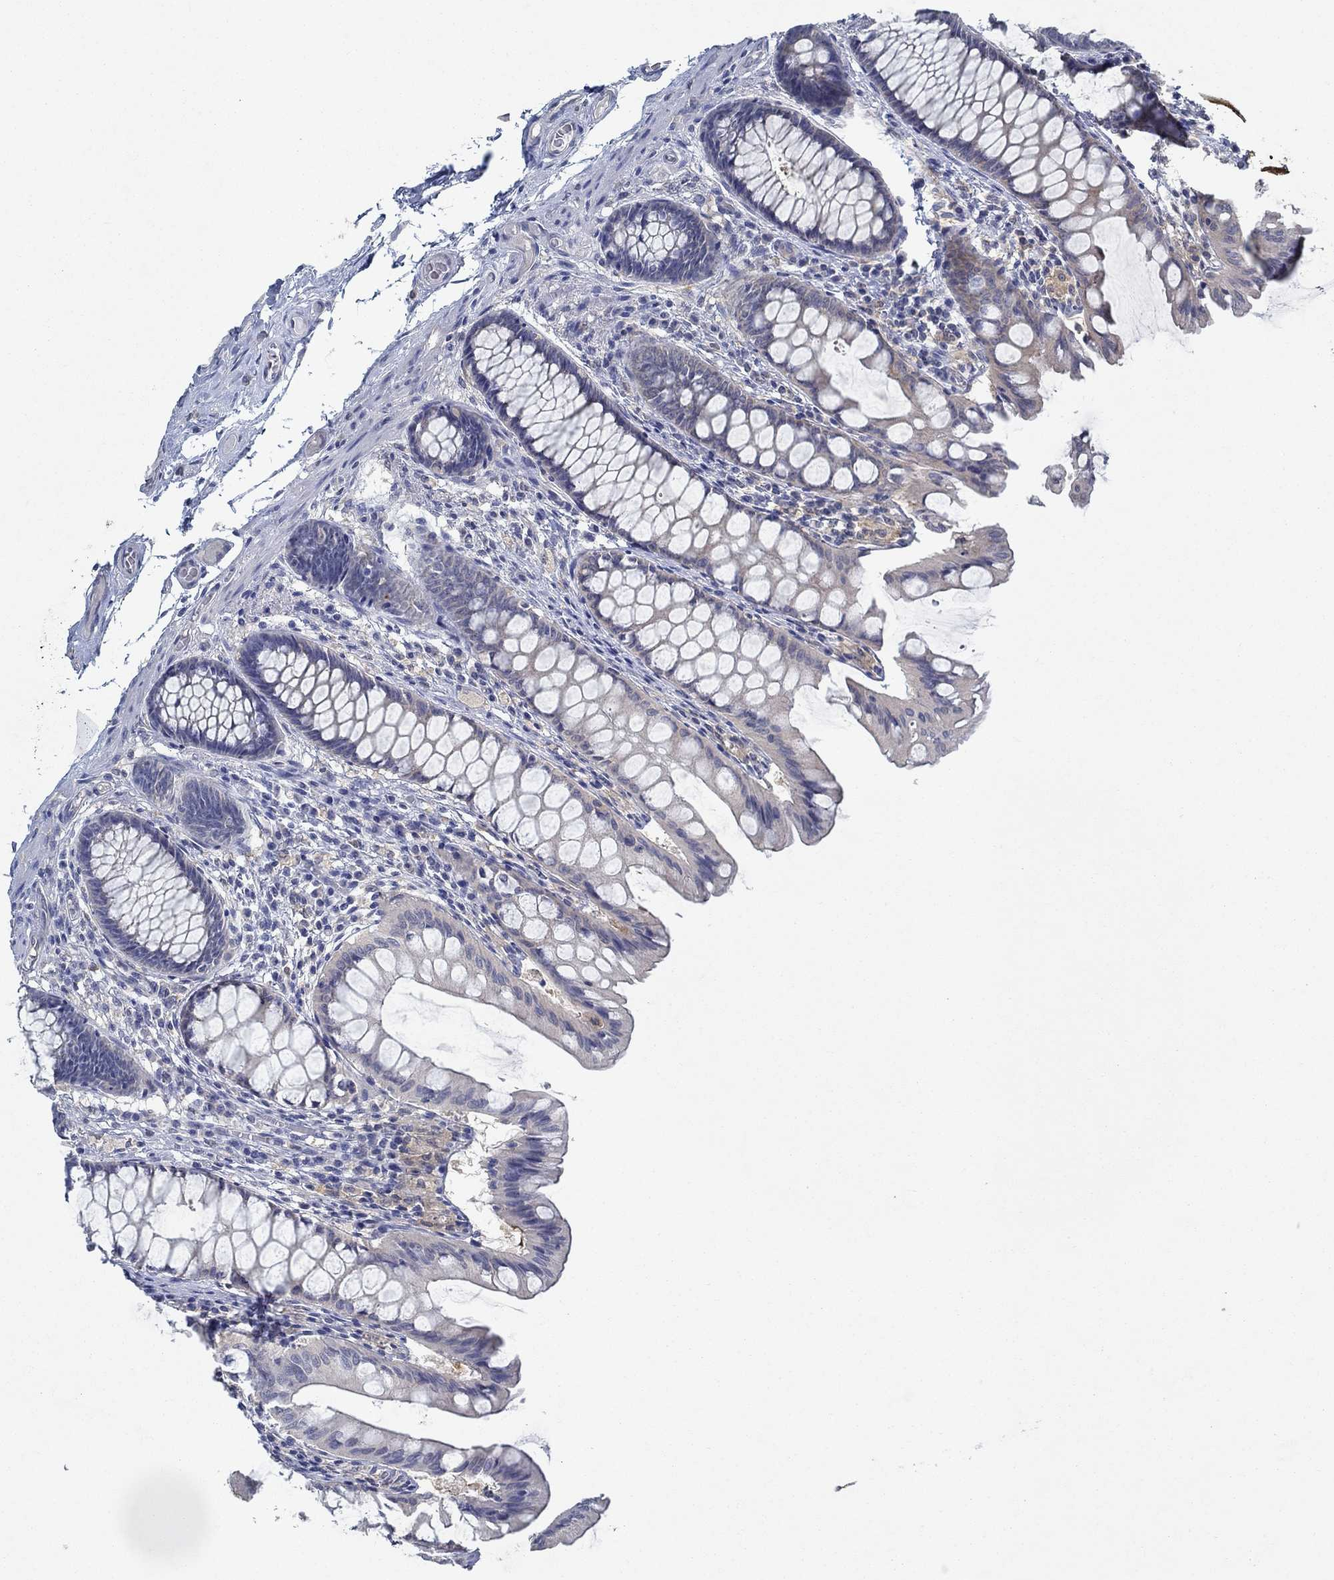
{"staining": {"intensity": "negative", "quantity": "none", "location": "none"}, "tissue": "colon", "cell_type": "Endothelial cells", "image_type": "normal", "snomed": [{"axis": "morphology", "description": "Normal tissue, NOS"}, {"axis": "topography", "description": "Colon"}], "caption": "Immunohistochemistry micrograph of benign colon: human colon stained with DAB demonstrates no significant protein positivity in endothelial cells.", "gene": "MTHFR", "patient": {"sex": "female", "age": 65}}